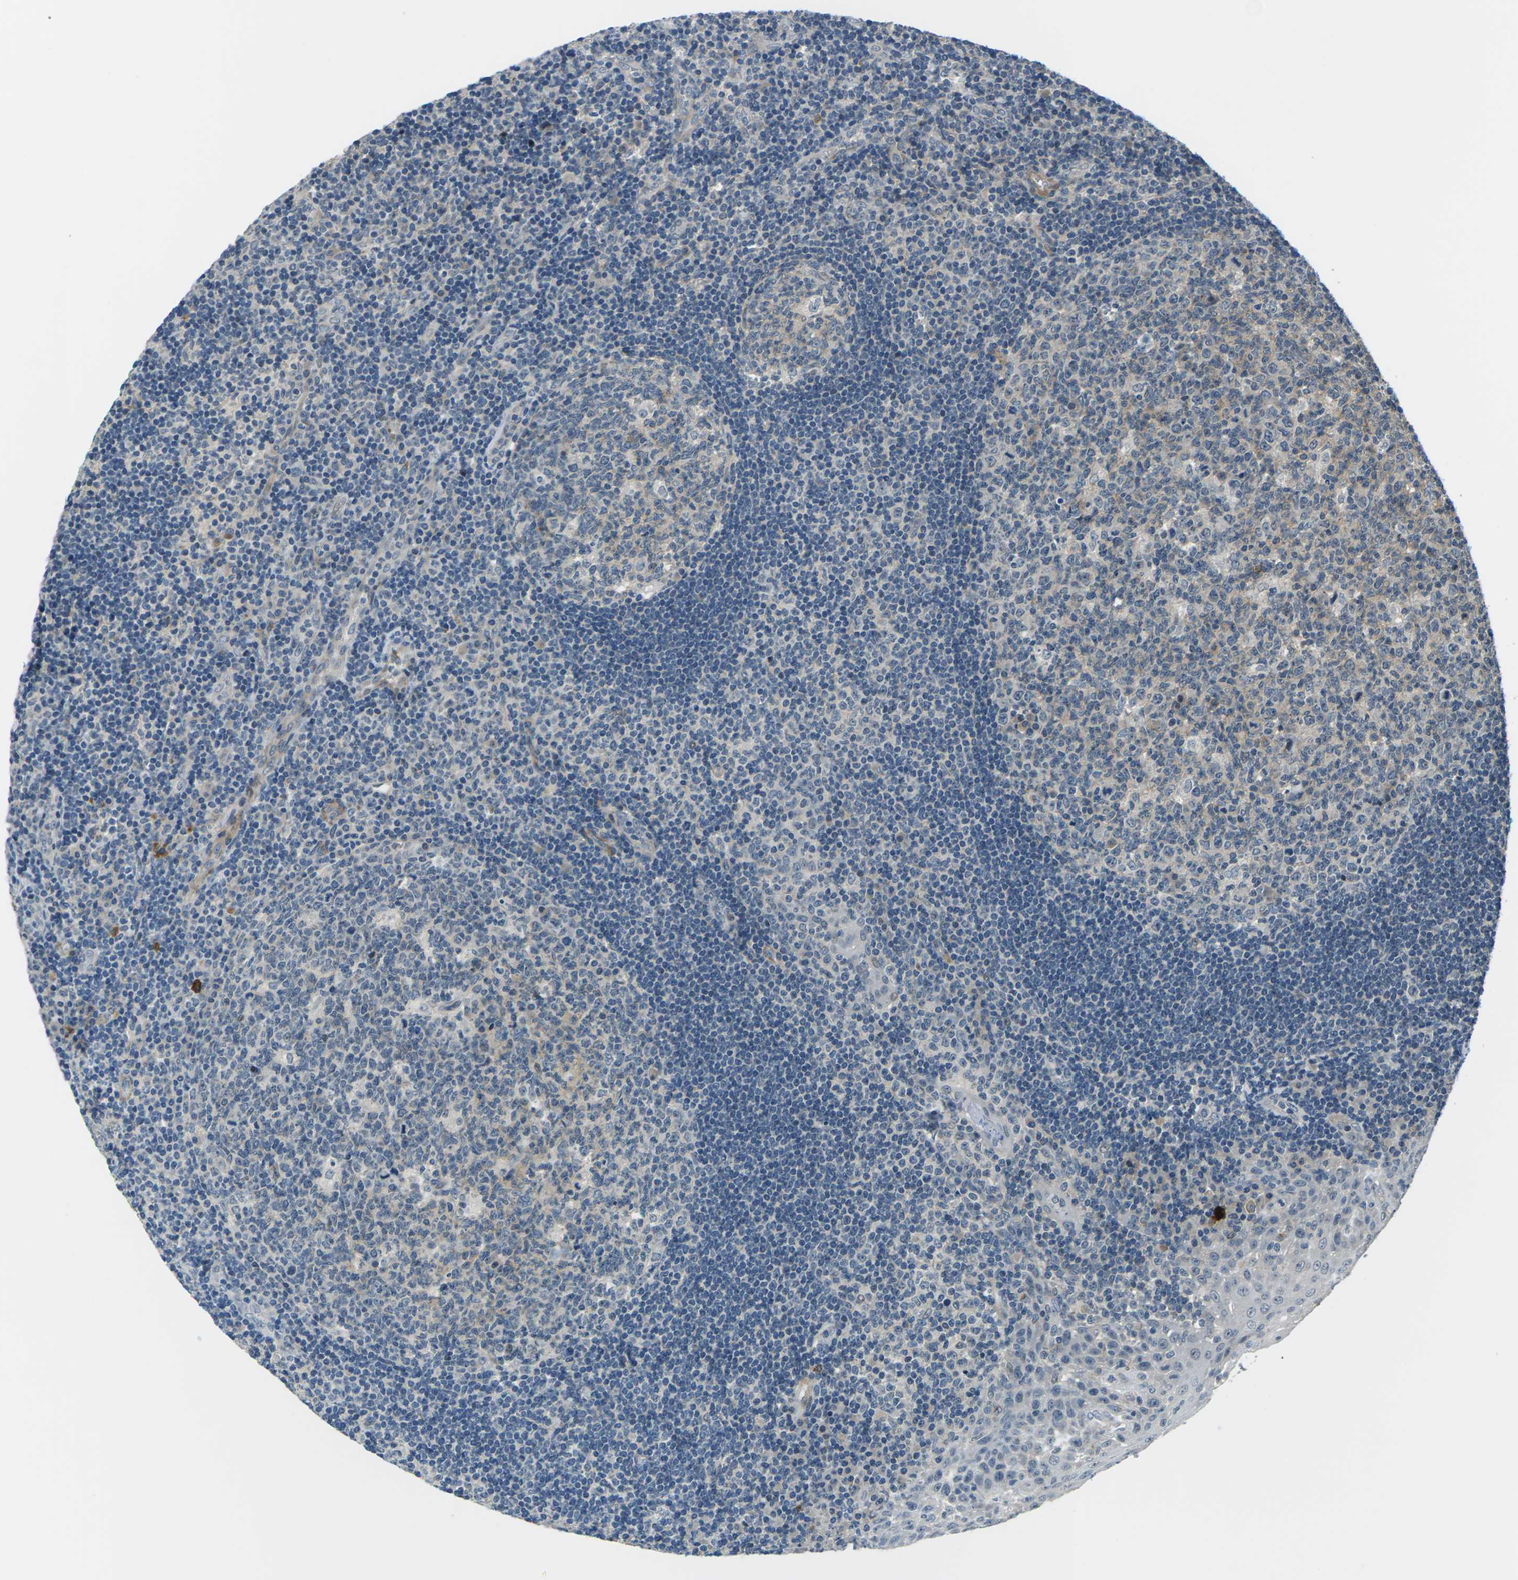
{"staining": {"intensity": "weak", "quantity": "25%-75%", "location": "cytoplasmic/membranous"}, "tissue": "tonsil", "cell_type": "Germinal center cells", "image_type": "normal", "snomed": [{"axis": "morphology", "description": "Normal tissue, NOS"}, {"axis": "topography", "description": "Tonsil"}], "caption": "Germinal center cells show low levels of weak cytoplasmic/membranous positivity in approximately 25%-75% of cells in normal human tonsil. Nuclei are stained in blue.", "gene": "SLC13A3", "patient": {"sex": "female", "age": 40}}